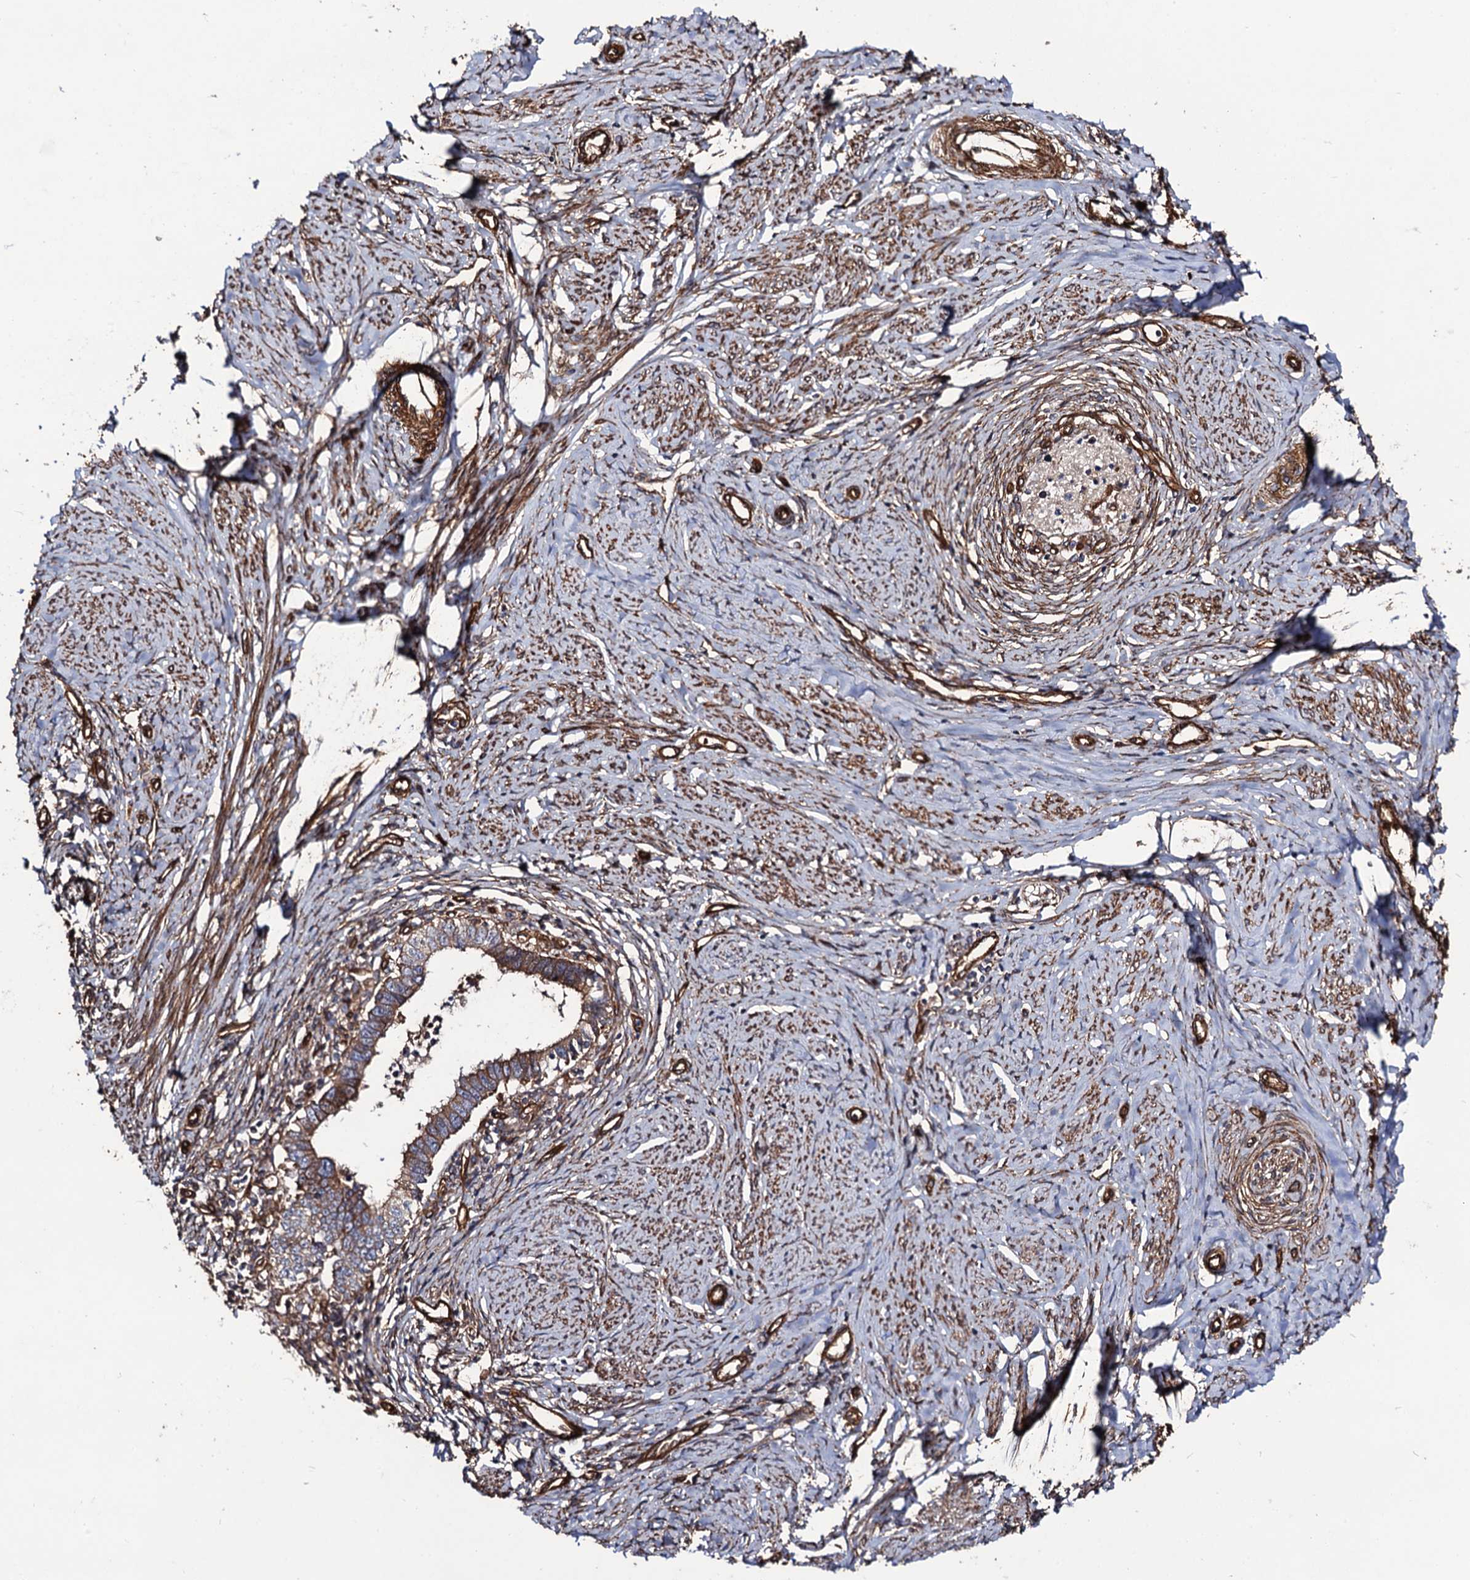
{"staining": {"intensity": "moderate", "quantity": ">75%", "location": "cytoplasmic/membranous"}, "tissue": "cervical cancer", "cell_type": "Tumor cells", "image_type": "cancer", "snomed": [{"axis": "morphology", "description": "Adenocarcinoma, NOS"}, {"axis": "topography", "description": "Cervix"}], "caption": "Immunohistochemical staining of human cervical cancer (adenocarcinoma) displays moderate cytoplasmic/membranous protein staining in approximately >75% of tumor cells.", "gene": "CIP2A", "patient": {"sex": "female", "age": 36}}